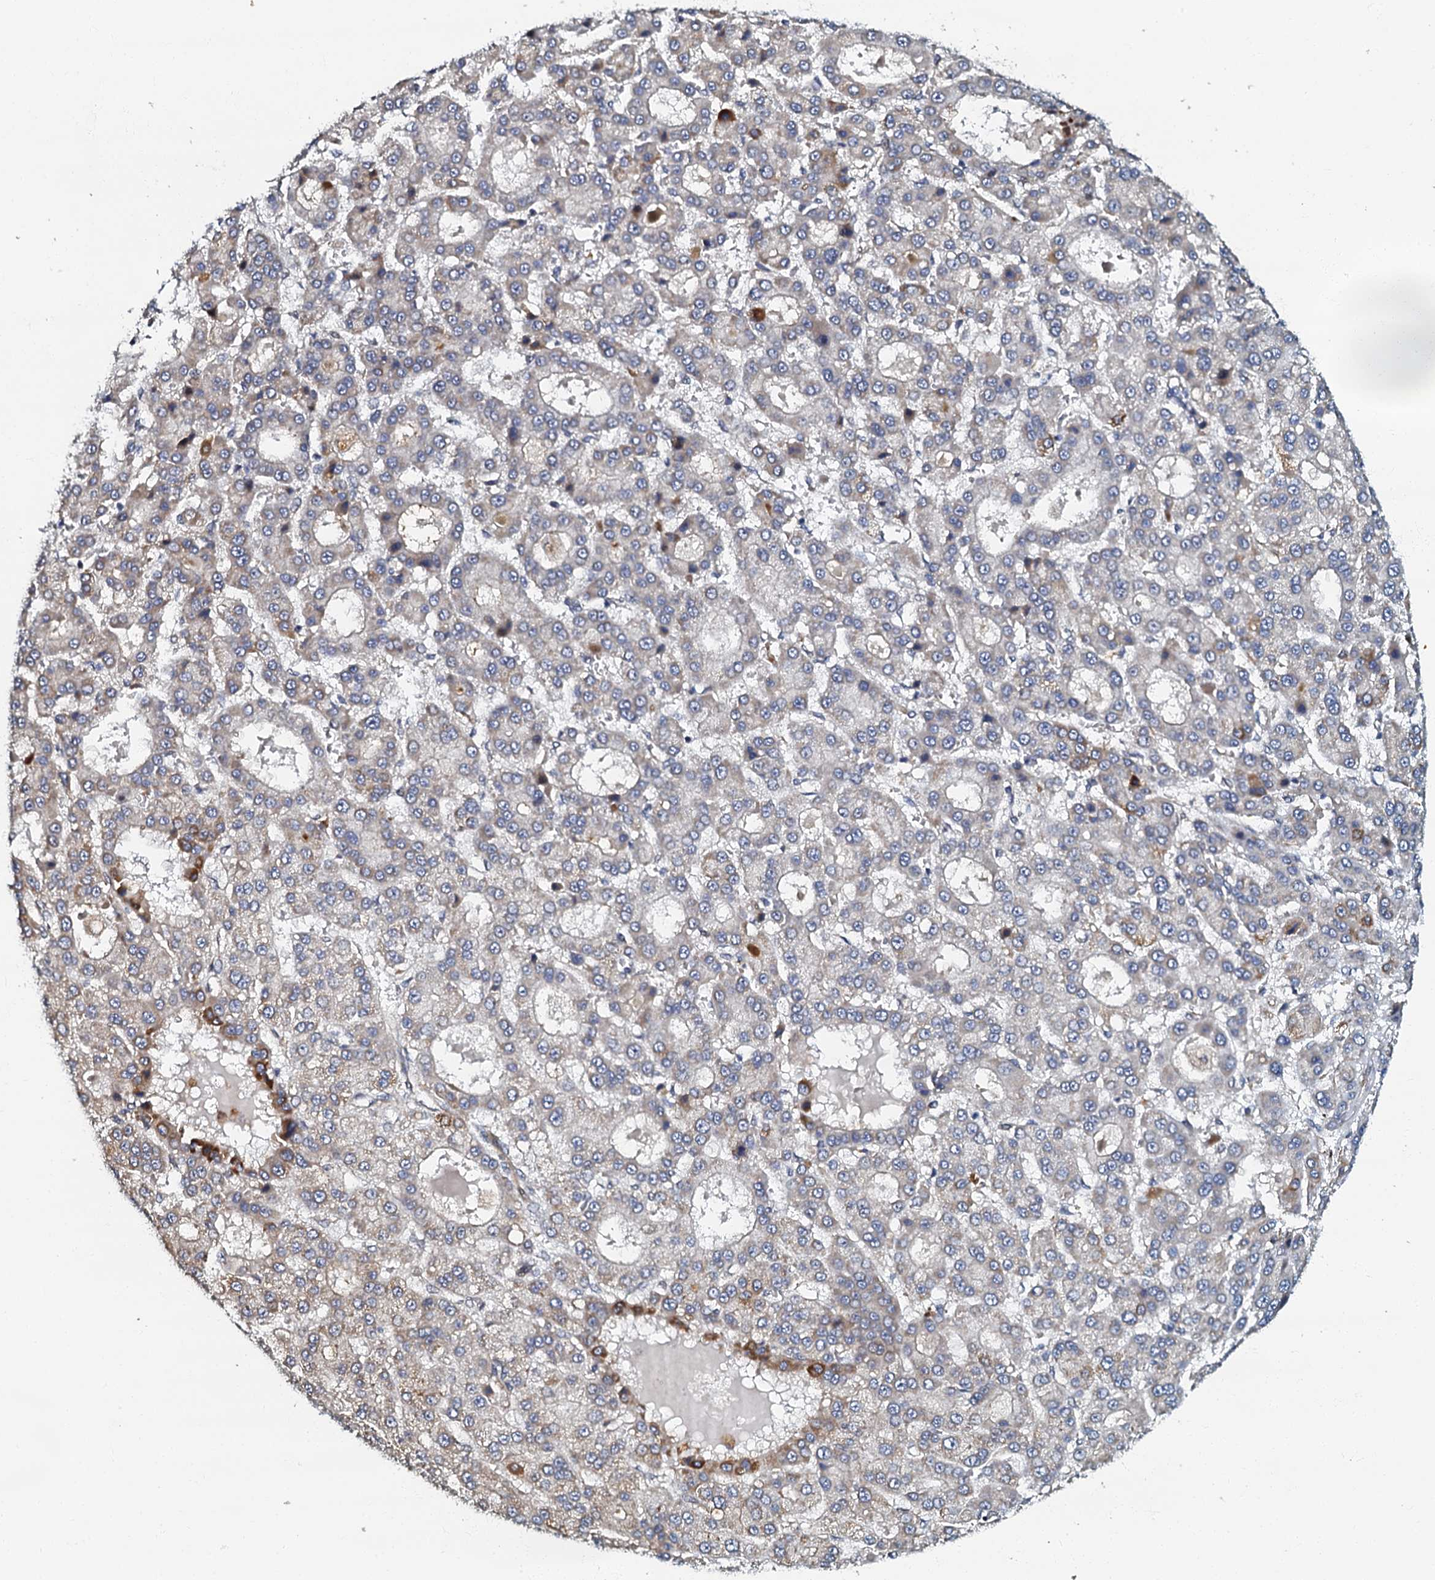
{"staining": {"intensity": "negative", "quantity": "none", "location": "none"}, "tissue": "liver cancer", "cell_type": "Tumor cells", "image_type": "cancer", "snomed": [{"axis": "morphology", "description": "Carcinoma, Hepatocellular, NOS"}, {"axis": "topography", "description": "Liver"}], "caption": "Liver cancer (hepatocellular carcinoma) was stained to show a protein in brown. There is no significant positivity in tumor cells. The staining was performed using DAB to visualize the protein expression in brown, while the nuclei were stained in blue with hematoxylin (Magnification: 20x).", "gene": "OLAH", "patient": {"sex": "male", "age": 70}}